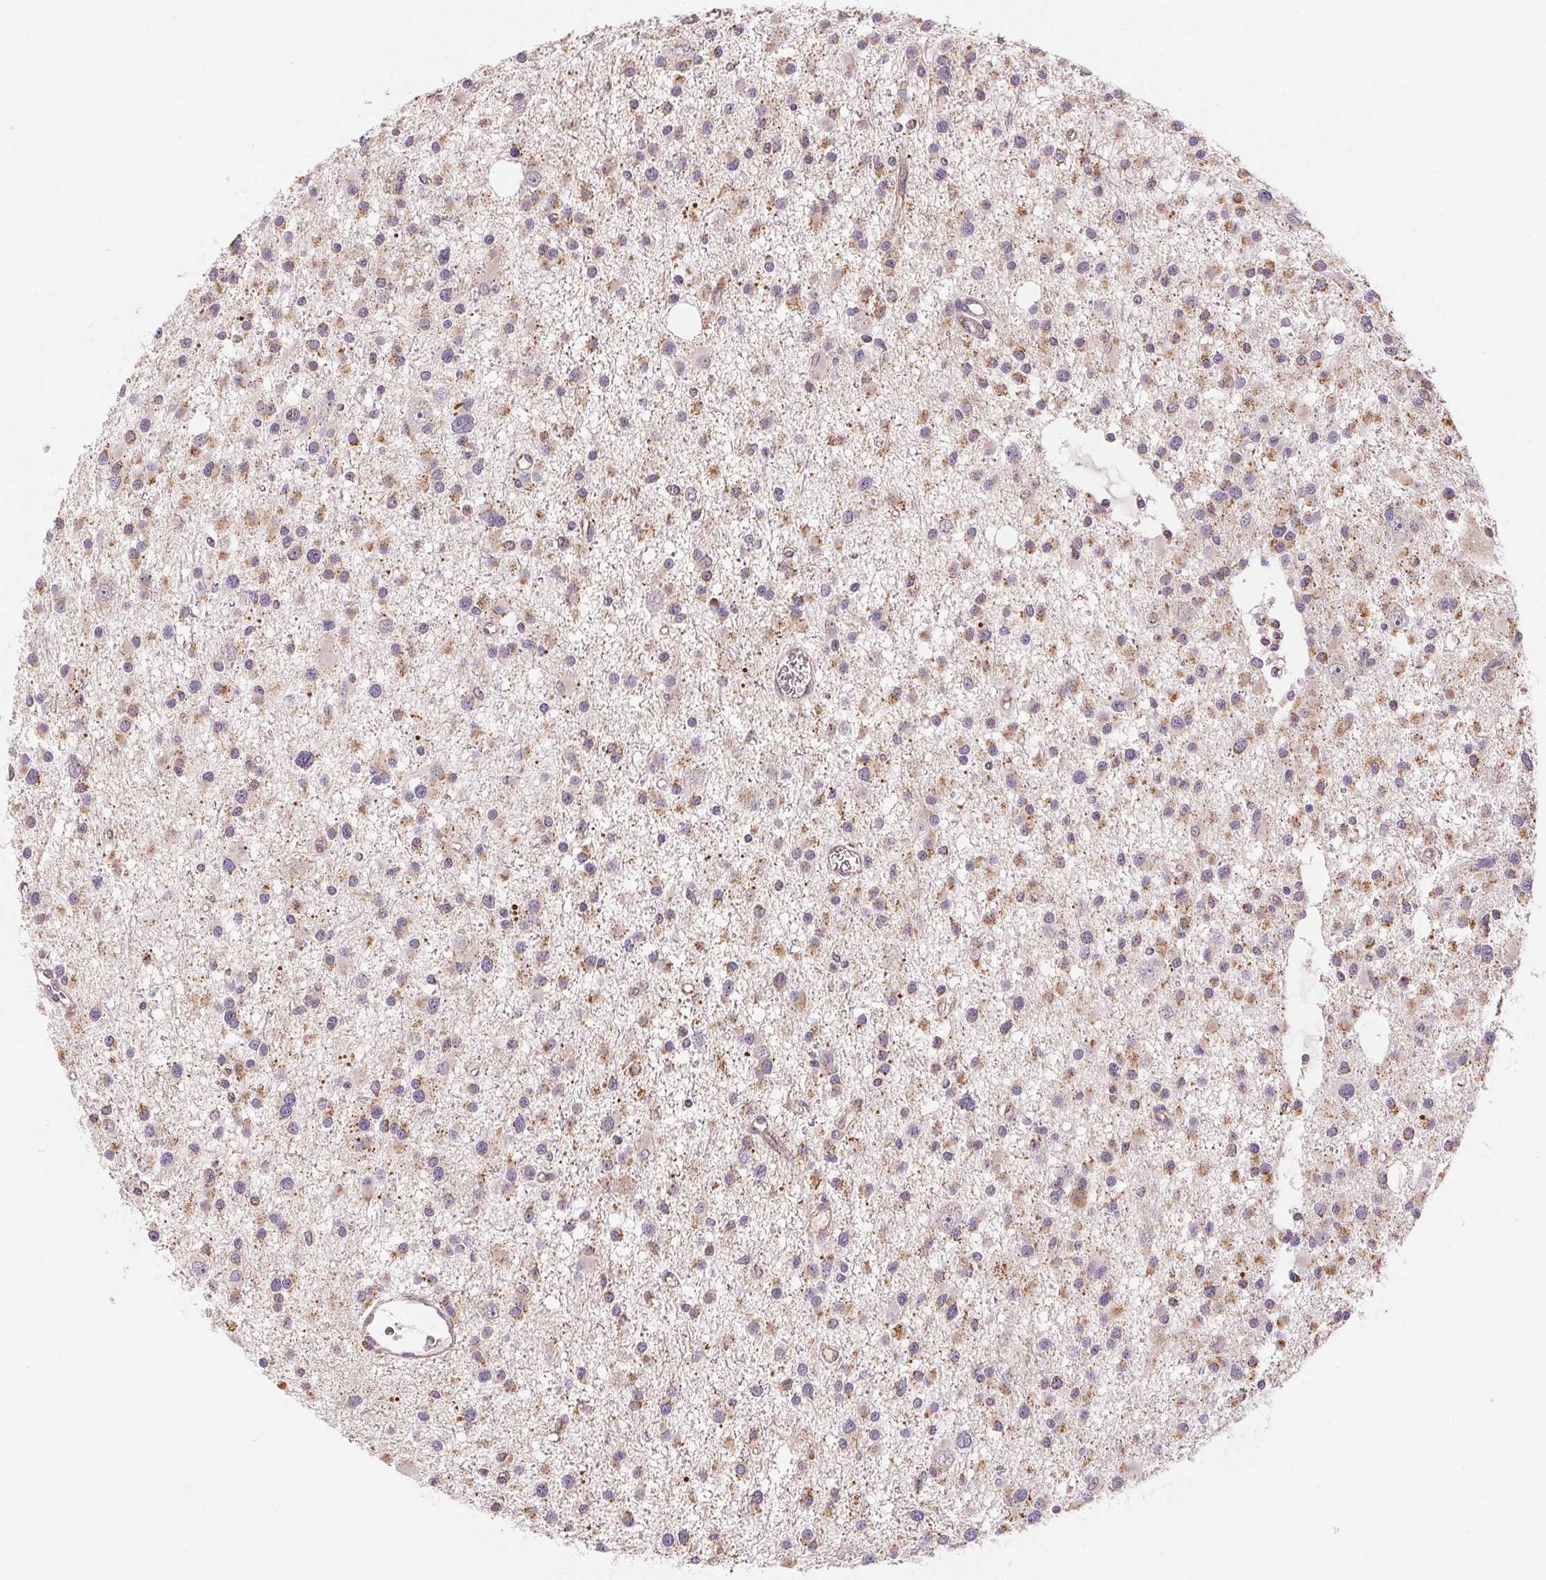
{"staining": {"intensity": "weak", "quantity": "25%-75%", "location": "cytoplasmic/membranous"}, "tissue": "glioma", "cell_type": "Tumor cells", "image_type": "cancer", "snomed": [{"axis": "morphology", "description": "Glioma, malignant, High grade"}, {"axis": "topography", "description": "Brain"}], "caption": "Immunohistochemistry image of neoplastic tissue: human glioma stained using IHC exhibits low levels of weak protein expression localized specifically in the cytoplasmic/membranous of tumor cells, appearing as a cytoplasmic/membranous brown color.", "gene": "HINT2", "patient": {"sex": "male", "age": 54}}